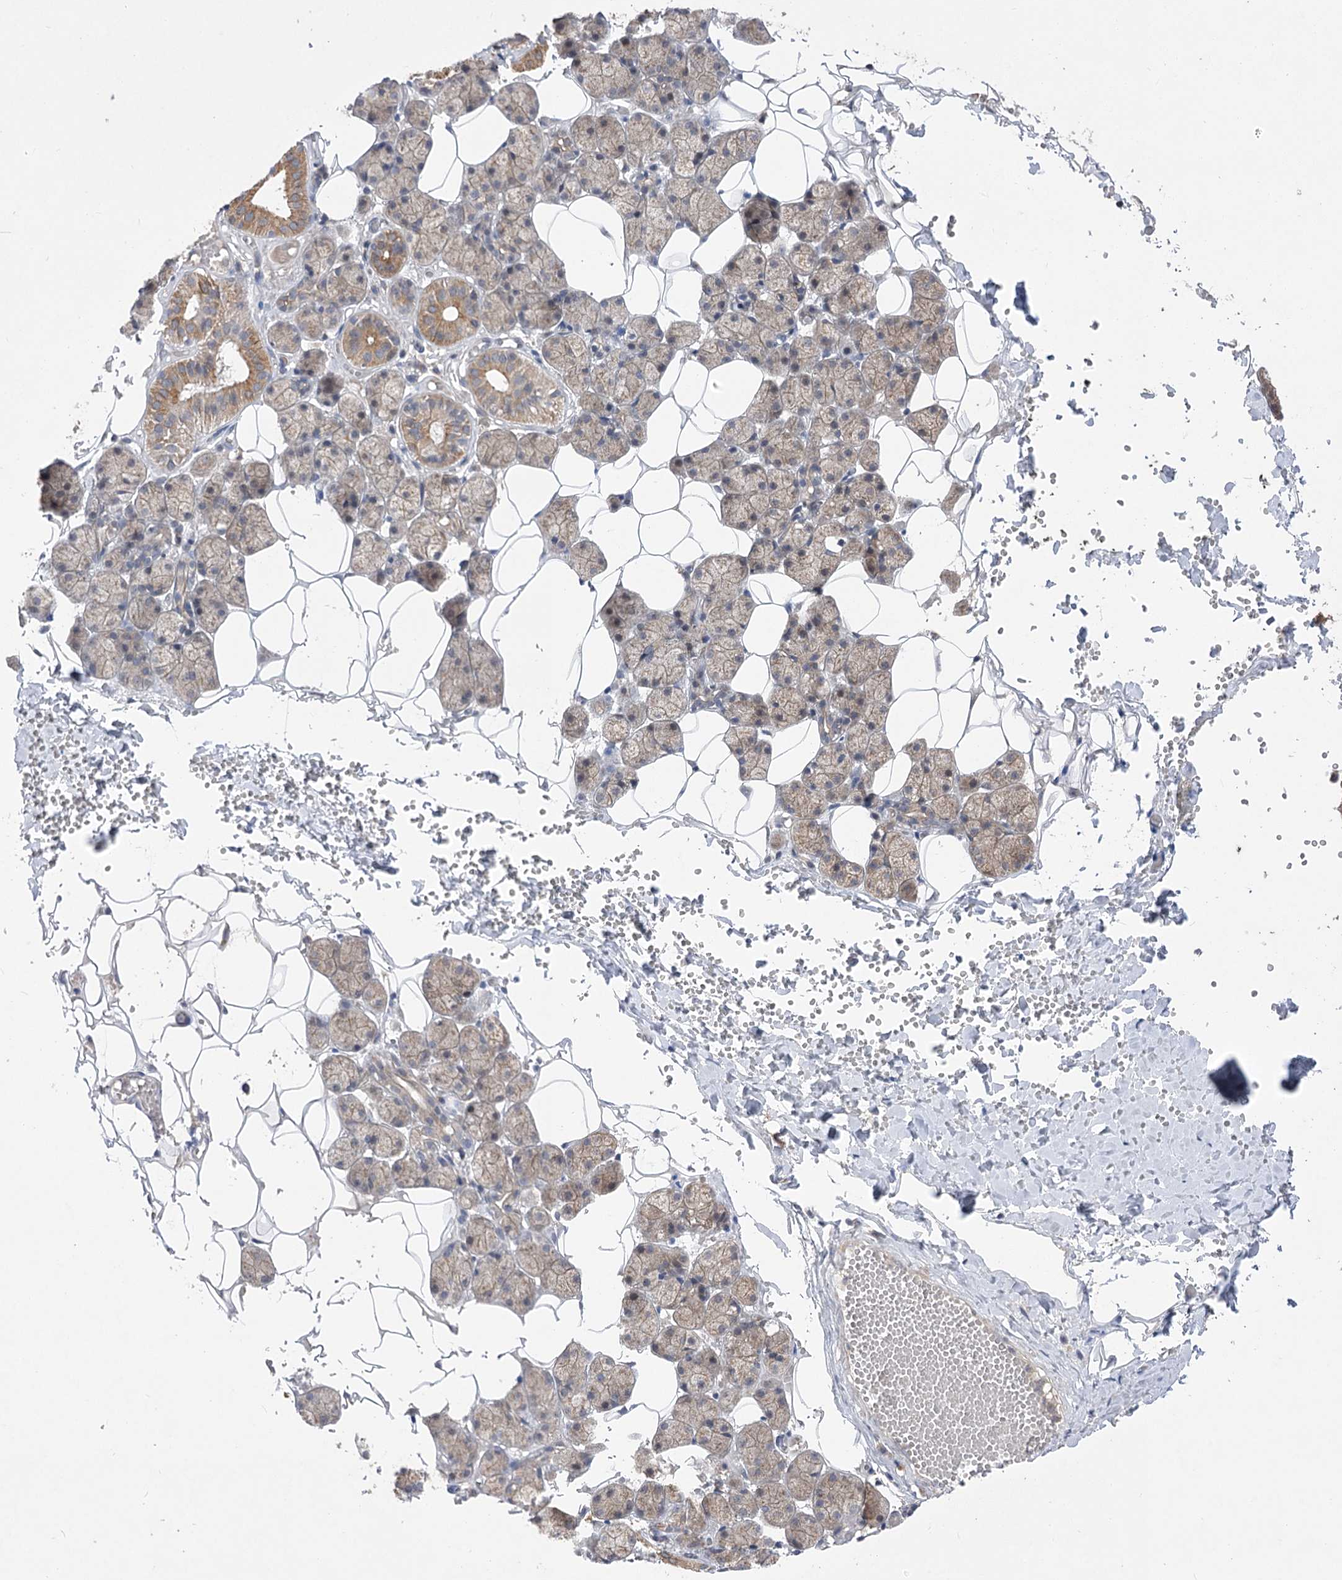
{"staining": {"intensity": "moderate", "quantity": "25%-75%", "location": "cytoplasmic/membranous"}, "tissue": "salivary gland", "cell_type": "Glandular cells", "image_type": "normal", "snomed": [{"axis": "morphology", "description": "Normal tissue, NOS"}, {"axis": "topography", "description": "Salivary gland"}], "caption": "IHC photomicrograph of unremarkable salivary gland: human salivary gland stained using IHC demonstrates medium levels of moderate protein expression localized specifically in the cytoplasmic/membranous of glandular cells, appearing as a cytoplasmic/membranous brown color.", "gene": "HELT", "patient": {"sex": "female", "age": 33}}